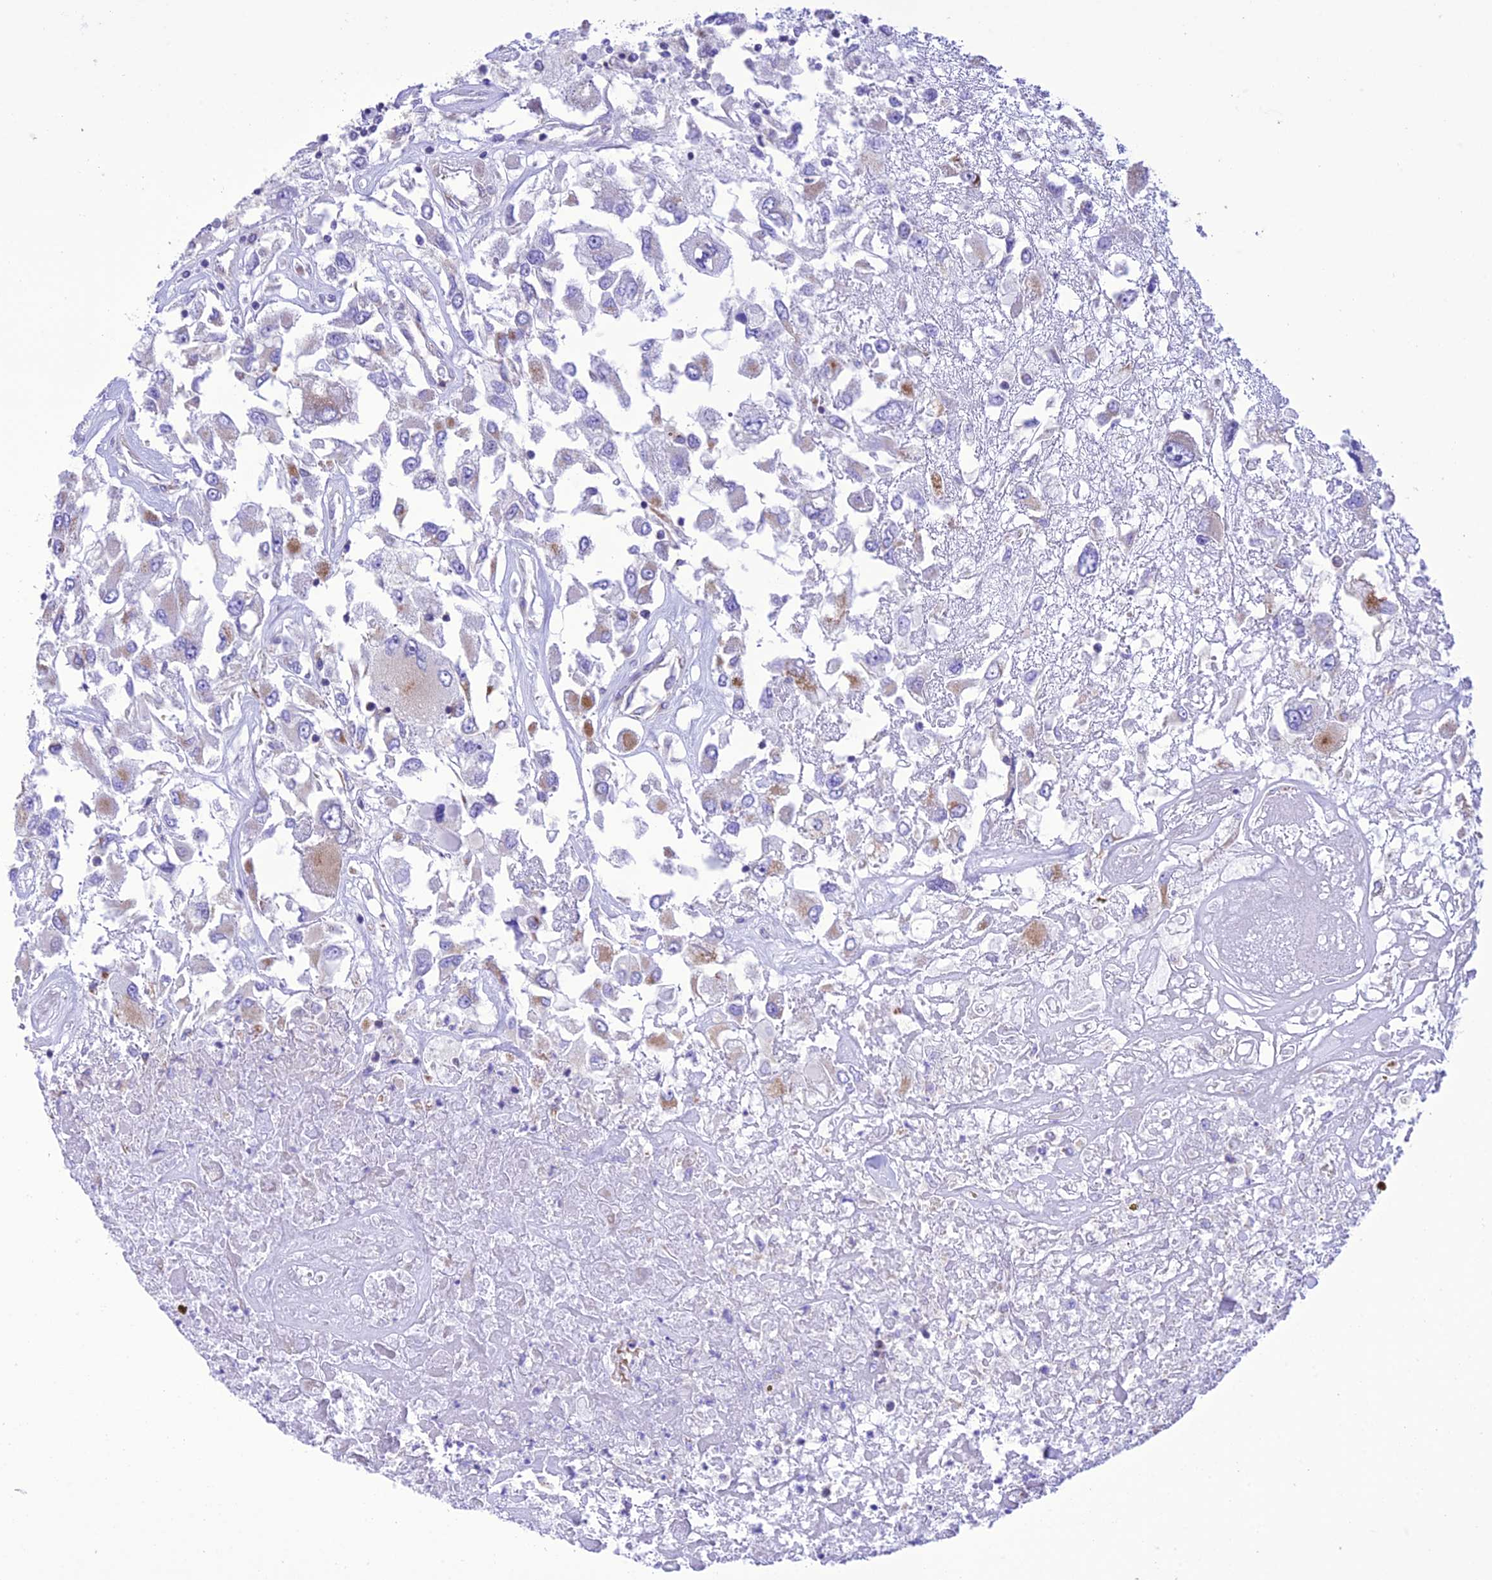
{"staining": {"intensity": "moderate", "quantity": "<25%", "location": "cytoplasmic/membranous"}, "tissue": "renal cancer", "cell_type": "Tumor cells", "image_type": "cancer", "snomed": [{"axis": "morphology", "description": "Adenocarcinoma, NOS"}, {"axis": "topography", "description": "Kidney"}], "caption": "Tumor cells display low levels of moderate cytoplasmic/membranous positivity in approximately <25% of cells in human renal adenocarcinoma. Nuclei are stained in blue.", "gene": "MAP3K12", "patient": {"sex": "female", "age": 52}}